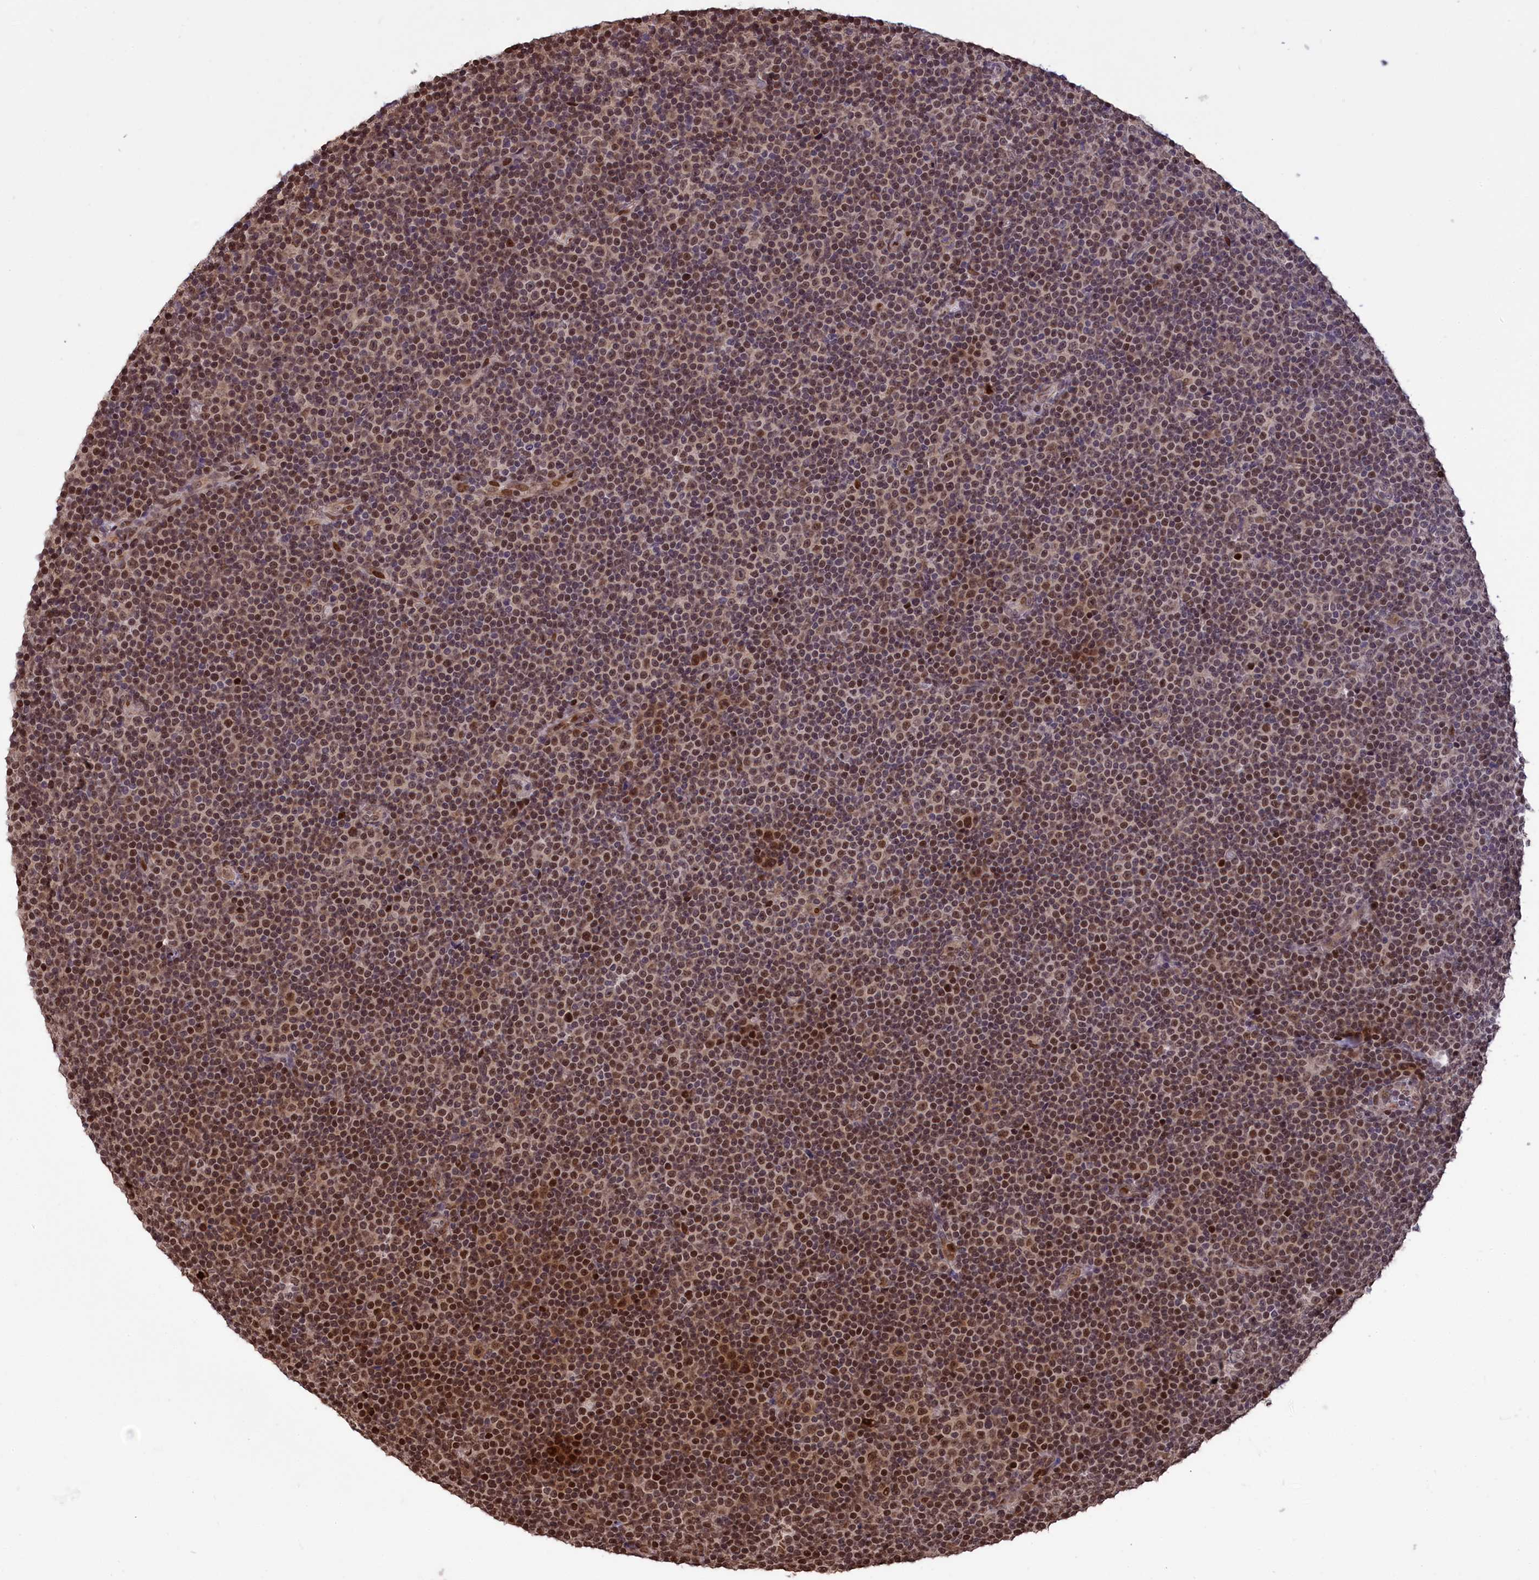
{"staining": {"intensity": "moderate", "quantity": ">75%", "location": "nuclear"}, "tissue": "lymphoma", "cell_type": "Tumor cells", "image_type": "cancer", "snomed": [{"axis": "morphology", "description": "Malignant lymphoma, non-Hodgkin's type, Low grade"}, {"axis": "topography", "description": "Lymph node"}], "caption": "Low-grade malignant lymphoma, non-Hodgkin's type stained with immunohistochemistry (IHC) reveals moderate nuclear expression in approximately >75% of tumor cells.", "gene": "RELB", "patient": {"sex": "female", "age": 67}}